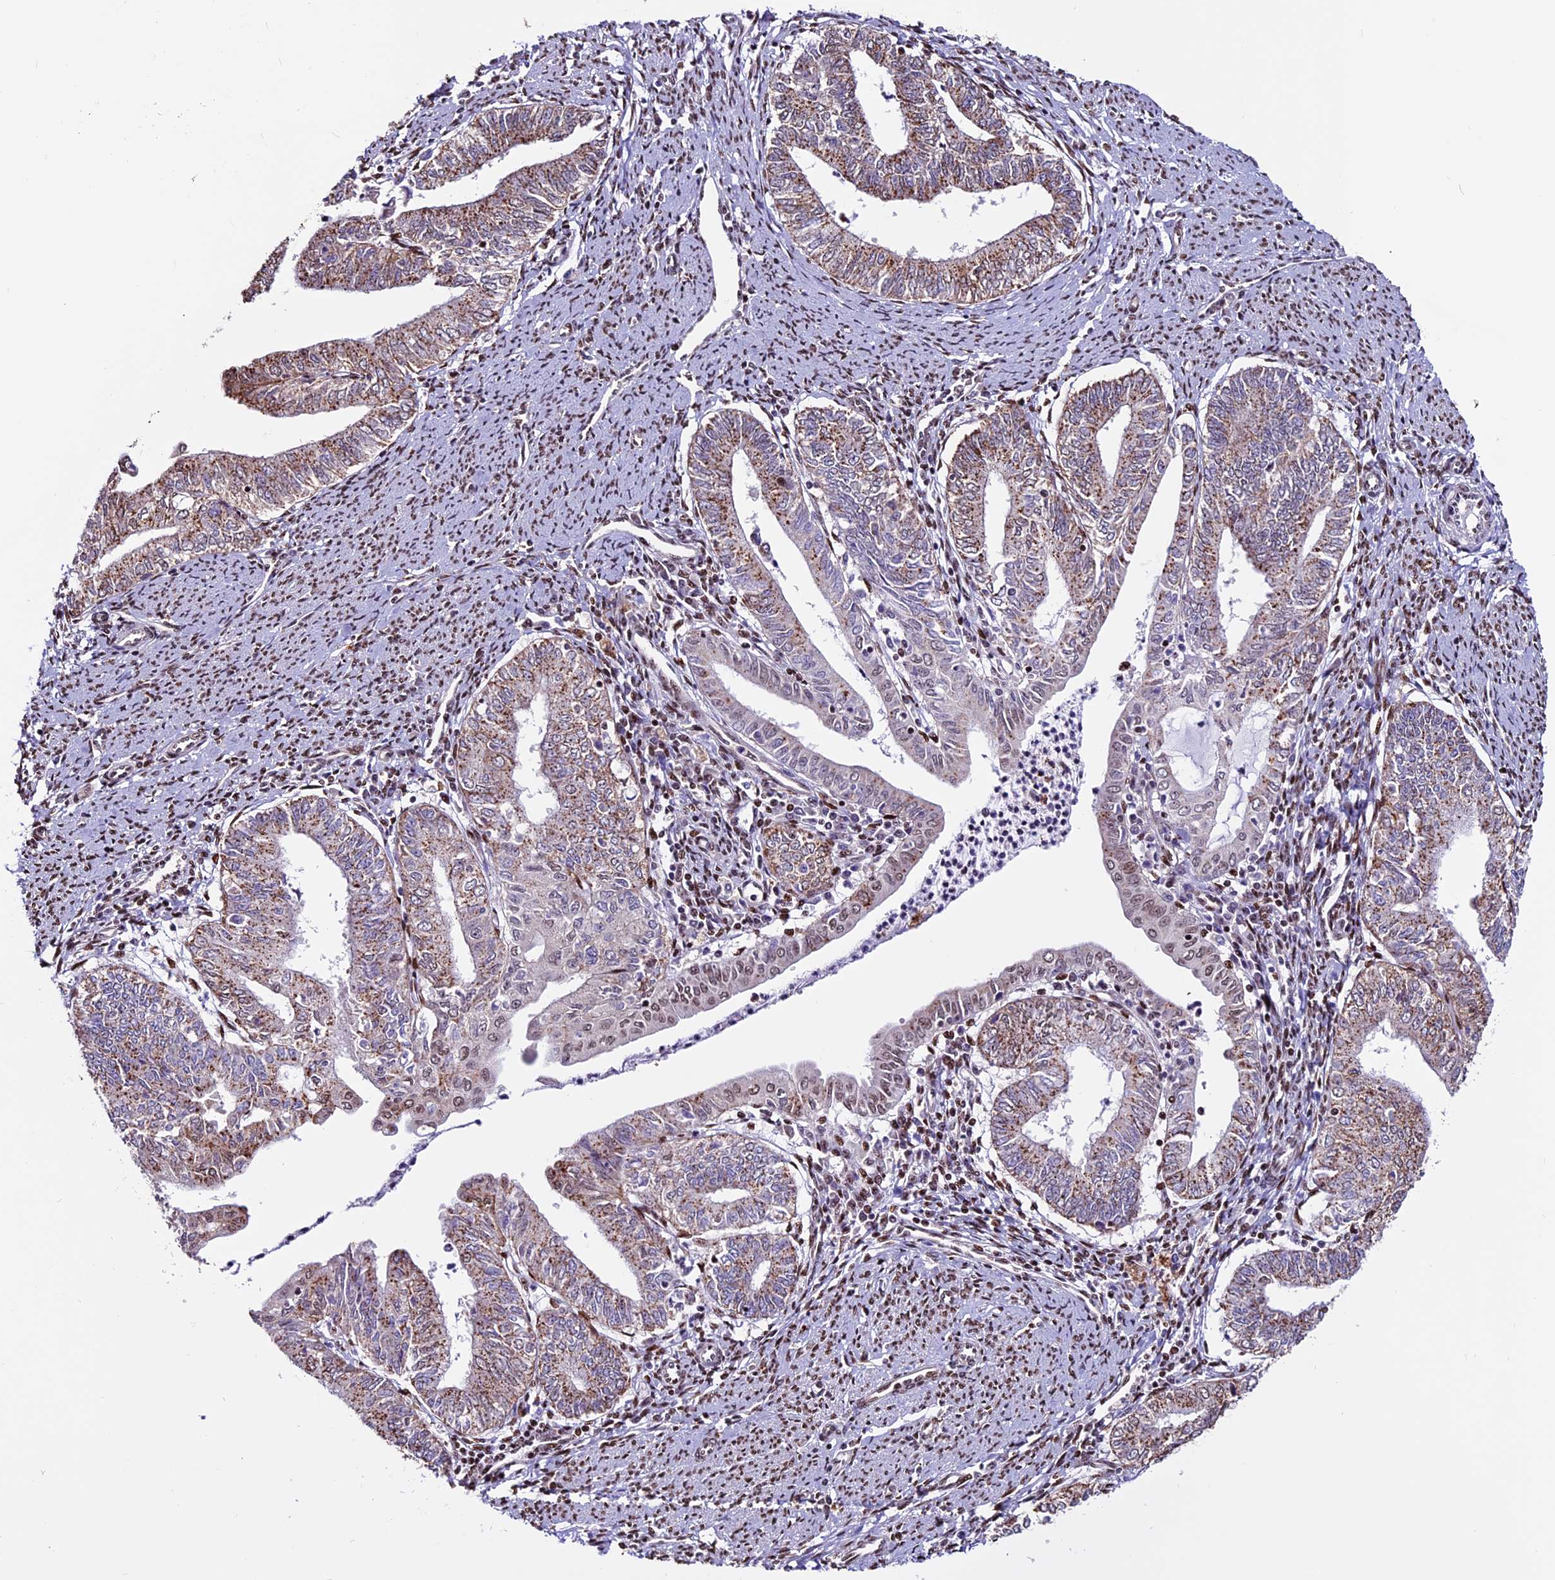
{"staining": {"intensity": "moderate", "quantity": ">75%", "location": "cytoplasmic/membranous,nuclear"}, "tissue": "endometrial cancer", "cell_type": "Tumor cells", "image_type": "cancer", "snomed": [{"axis": "morphology", "description": "Adenocarcinoma, NOS"}, {"axis": "topography", "description": "Endometrium"}], "caption": "Immunohistochemical staining of human endometrial adenocarcinoma exhibits medium levels of moderate cytoplasmic/membranous and nuclear expression in approximately >75% of tumor cells.", "gene": "RINL", "patient": {"sex": "female", "age": 66}}